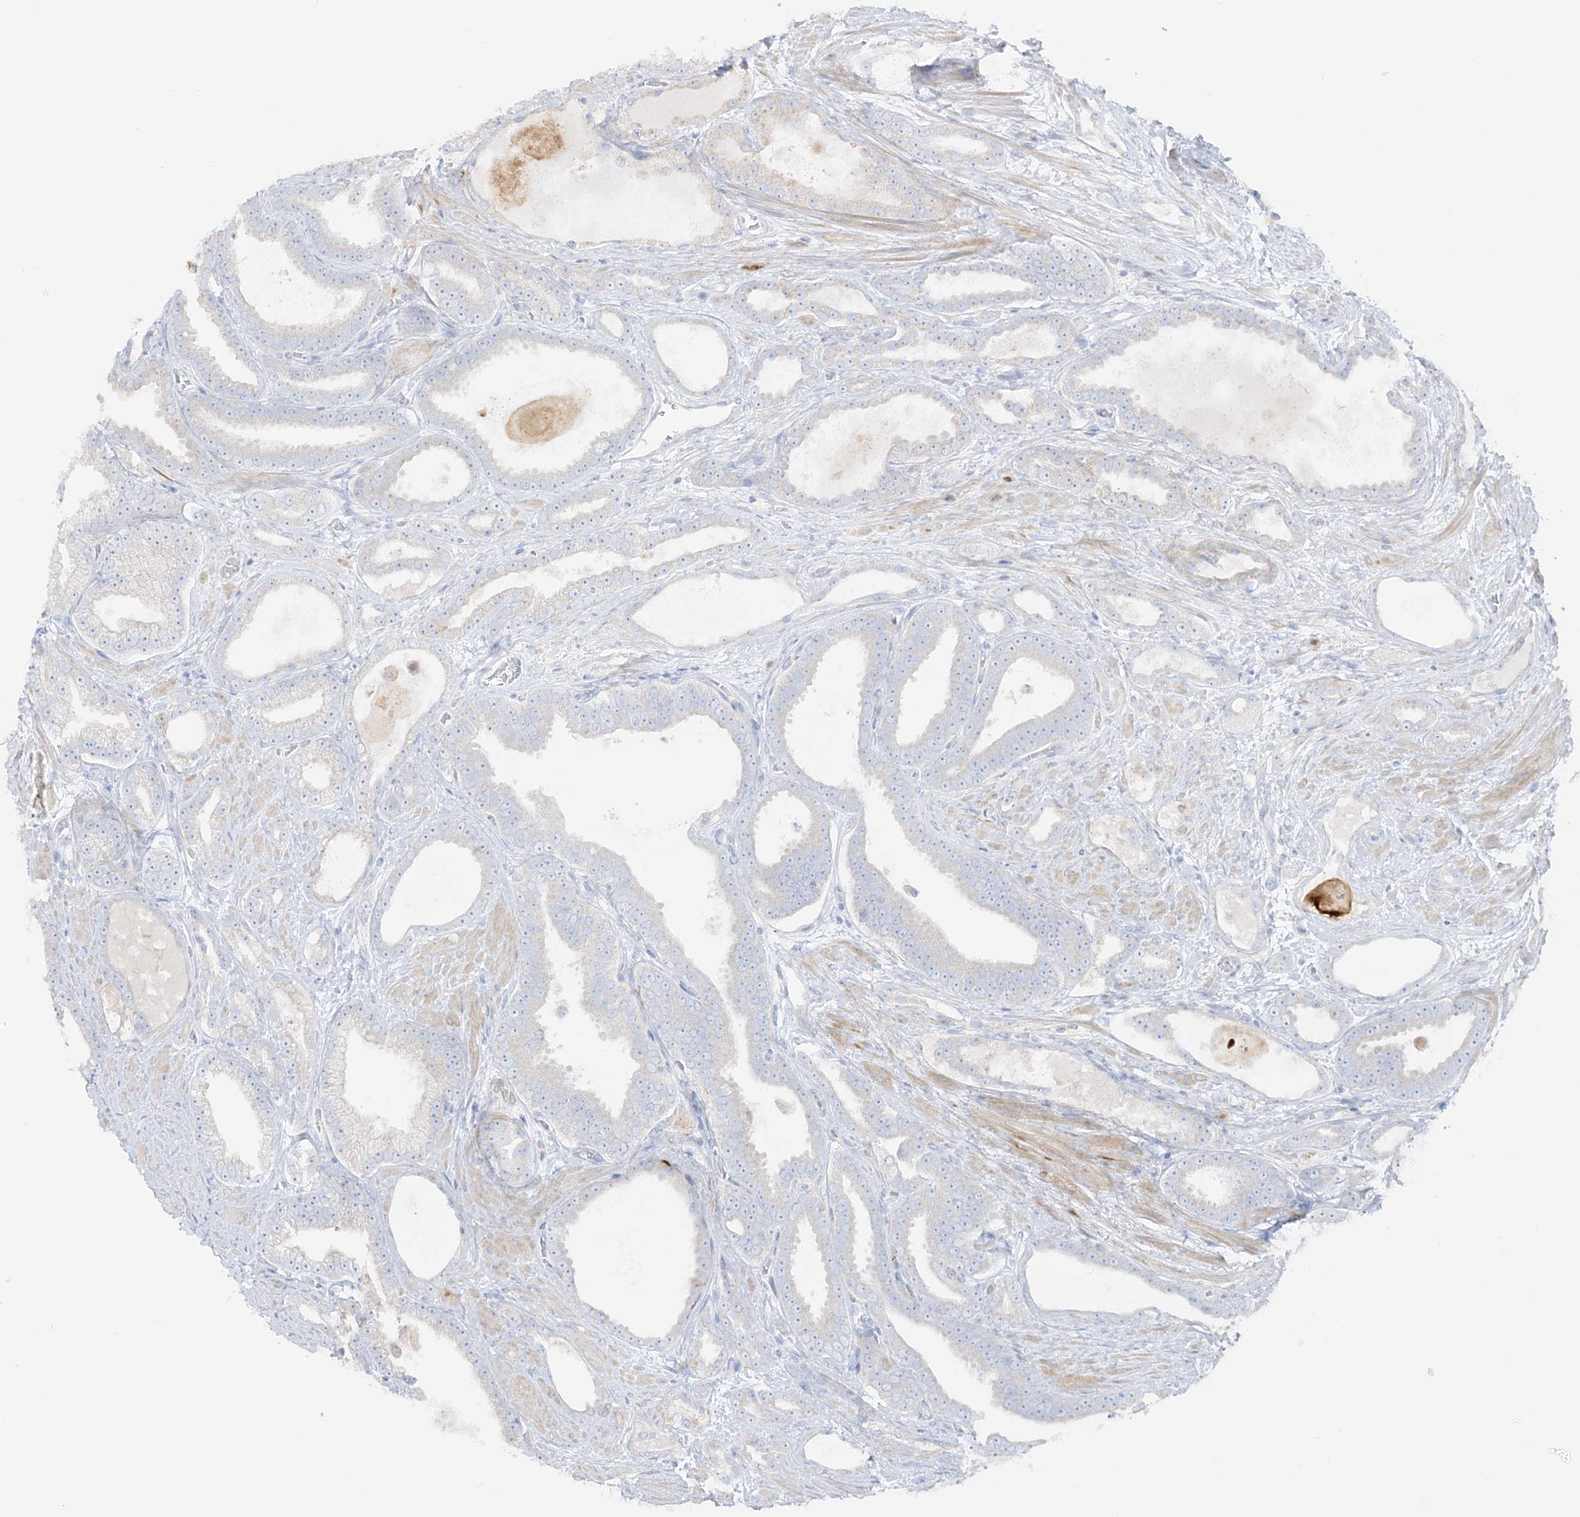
{"staining": {"intensity": "negative", "quantity": "none", "location": "none"}, "tissue": "prostate cancer", "cell_type": "Tumor cells", "image_type": "cancer", "snomed": [{"axis": "morphology", "description": "Adenocarcinoma, High grade"}, {"axis": "topography", "description": "Prostate"}], "caption": "Immunohistochemical staining of human high-grade adenocarcinoma (prostate) displays no significant positivity in tumor cells.", "gene": "SLC26A3", "patient": {"sex": "male", "age": 60}}